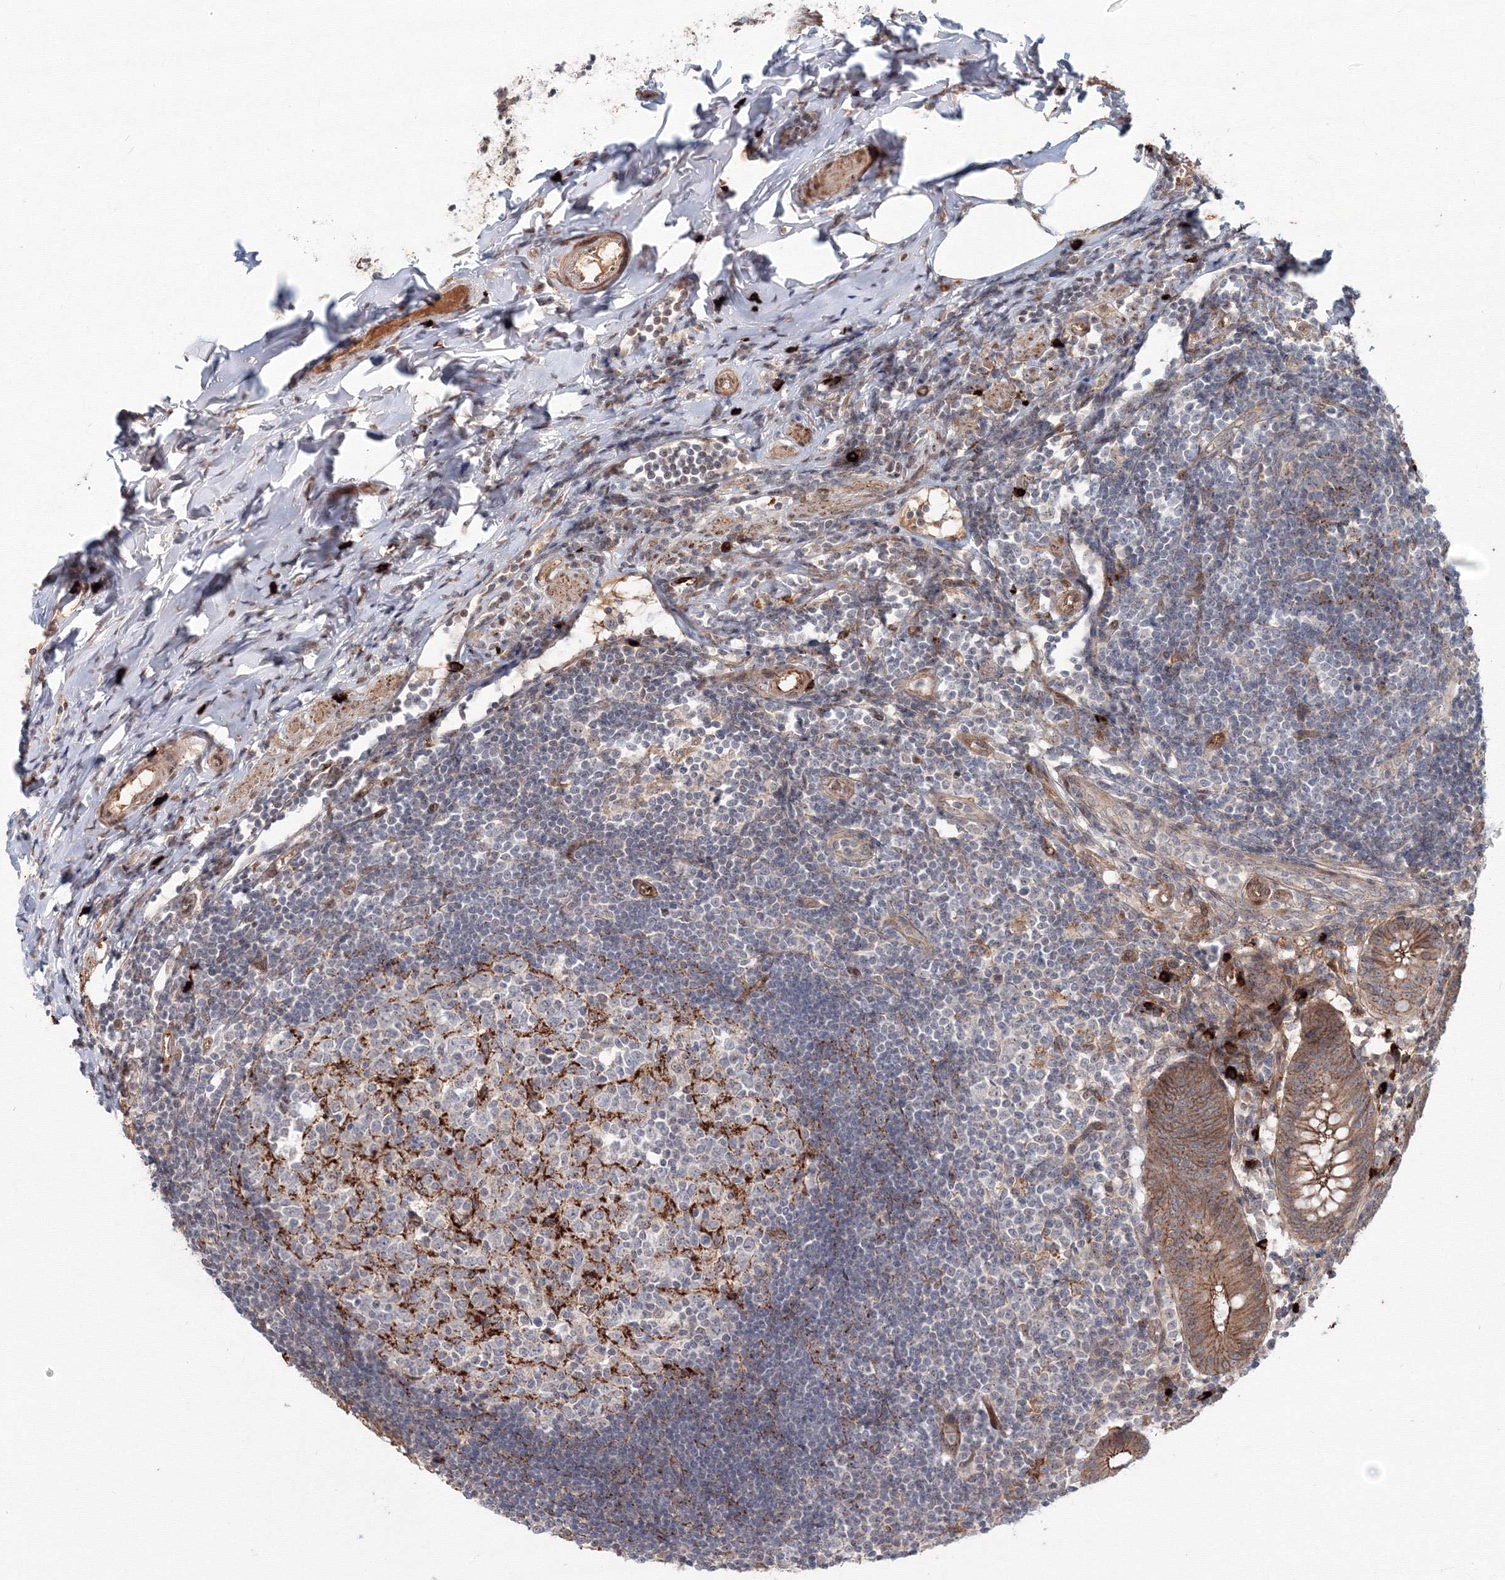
{"staining": {"intensity": "strong", "quantity": ">75%", "location": "cytoplasmic/membranous,nuclear"}, "tissue": "appendix", "cell_type": "Glandular cells", "image_type": "normal", "snomed": [{"axis": "morphology", "description": "Normal tissue, NOS"}, {"axis": "topography", "description": "Appendix"}], "caption": "Brown immunohistochemical staining in unremarkable appendix exhibits strong cytoplasmic/membranous,nuclear expression in approximately >75% of glandular cells. The protein of interest is stained brown, and the nuclei are stained in blue (DAB IHC with brightfield microscopy, high magnification).", "gene": "SH3PXD2A", "patient": {"sex": "female", "age": 54}}